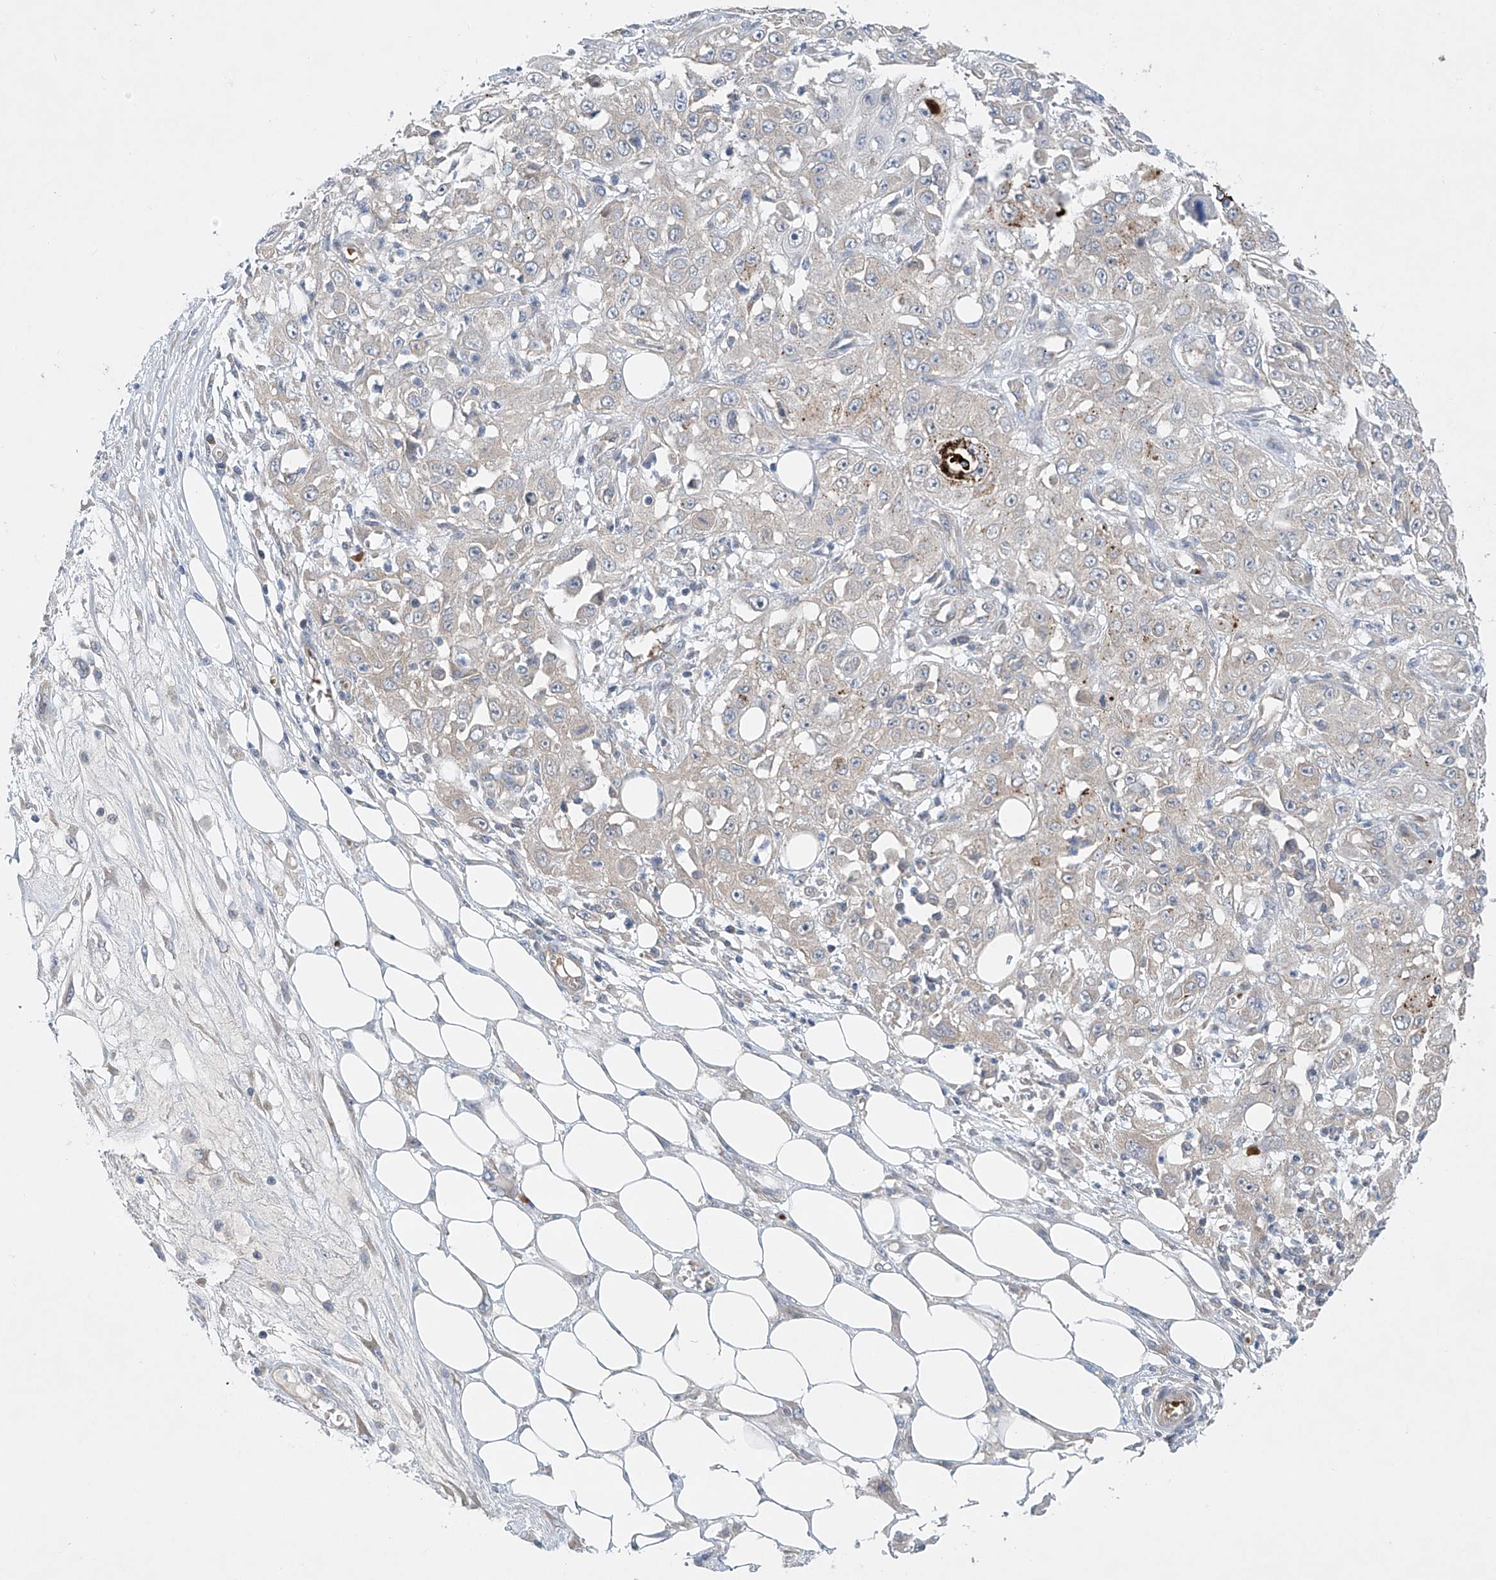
{"staining": {"intensity": "negative", "quantity": "none", "location": "none"}, "tissue": "skin cancer", "cell_type": "Tumor cells", "image_type": "cancer", "snomed": [{"axis": "morphology", "description": "Squamous cell carcinoma, NOS"}, {"axis": "morphology", "description": "Squamous cell carcinoma, metastatic, NOS"}, {"axis": "topography", "description": "Skin"}, {"axis": "topography", "description": "Lymph node"}], "caption": "Immunohistochemistry (IHC) of skin cancer (metastatic squamous cell carcinoma) displays no staining in tumor cells.", "gene": "TJAP1", "patient": {"sex": "male", "age": 75}}